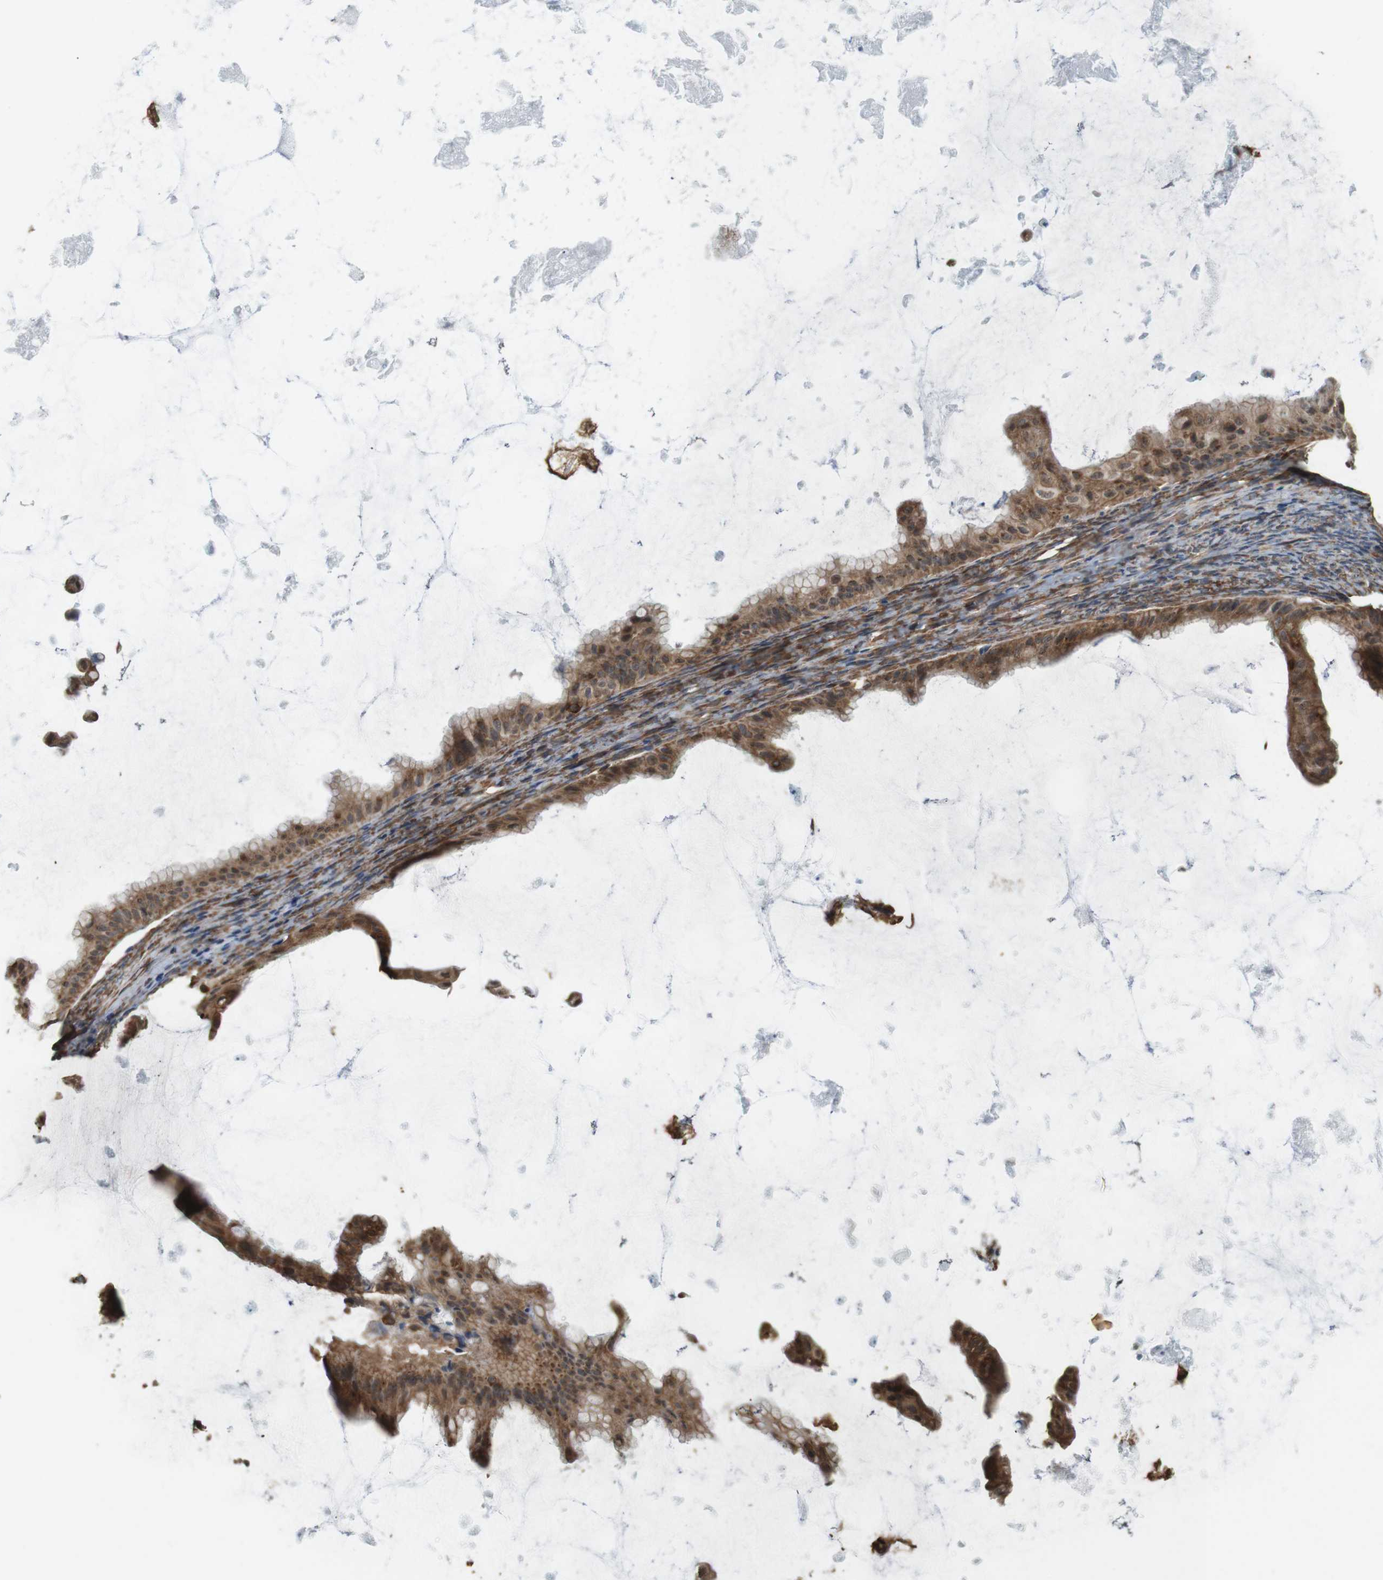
{"staining": {"intensity": "moderate", "quantity": ">75%", "location": "cytoplasmic/membranous"}, "tissue": "ovarian cancer", "cell_type": "Tumor cells", "image_type": "cancer", "snomed": [{"axis": "morphology", "description": "Cystadenocarcinoma, mucinous, NOS"}, {"axis": "topography", "description": "Ovary"}], "caption": "Tumor cells display medium levels of moderate cytoplasmic/membranous expression in approximately >75% of cells in ovarian mucinous cystadenocarcinoma.", "gene": "PA2G4", "patient": {"sex": "female", "age": 61}}